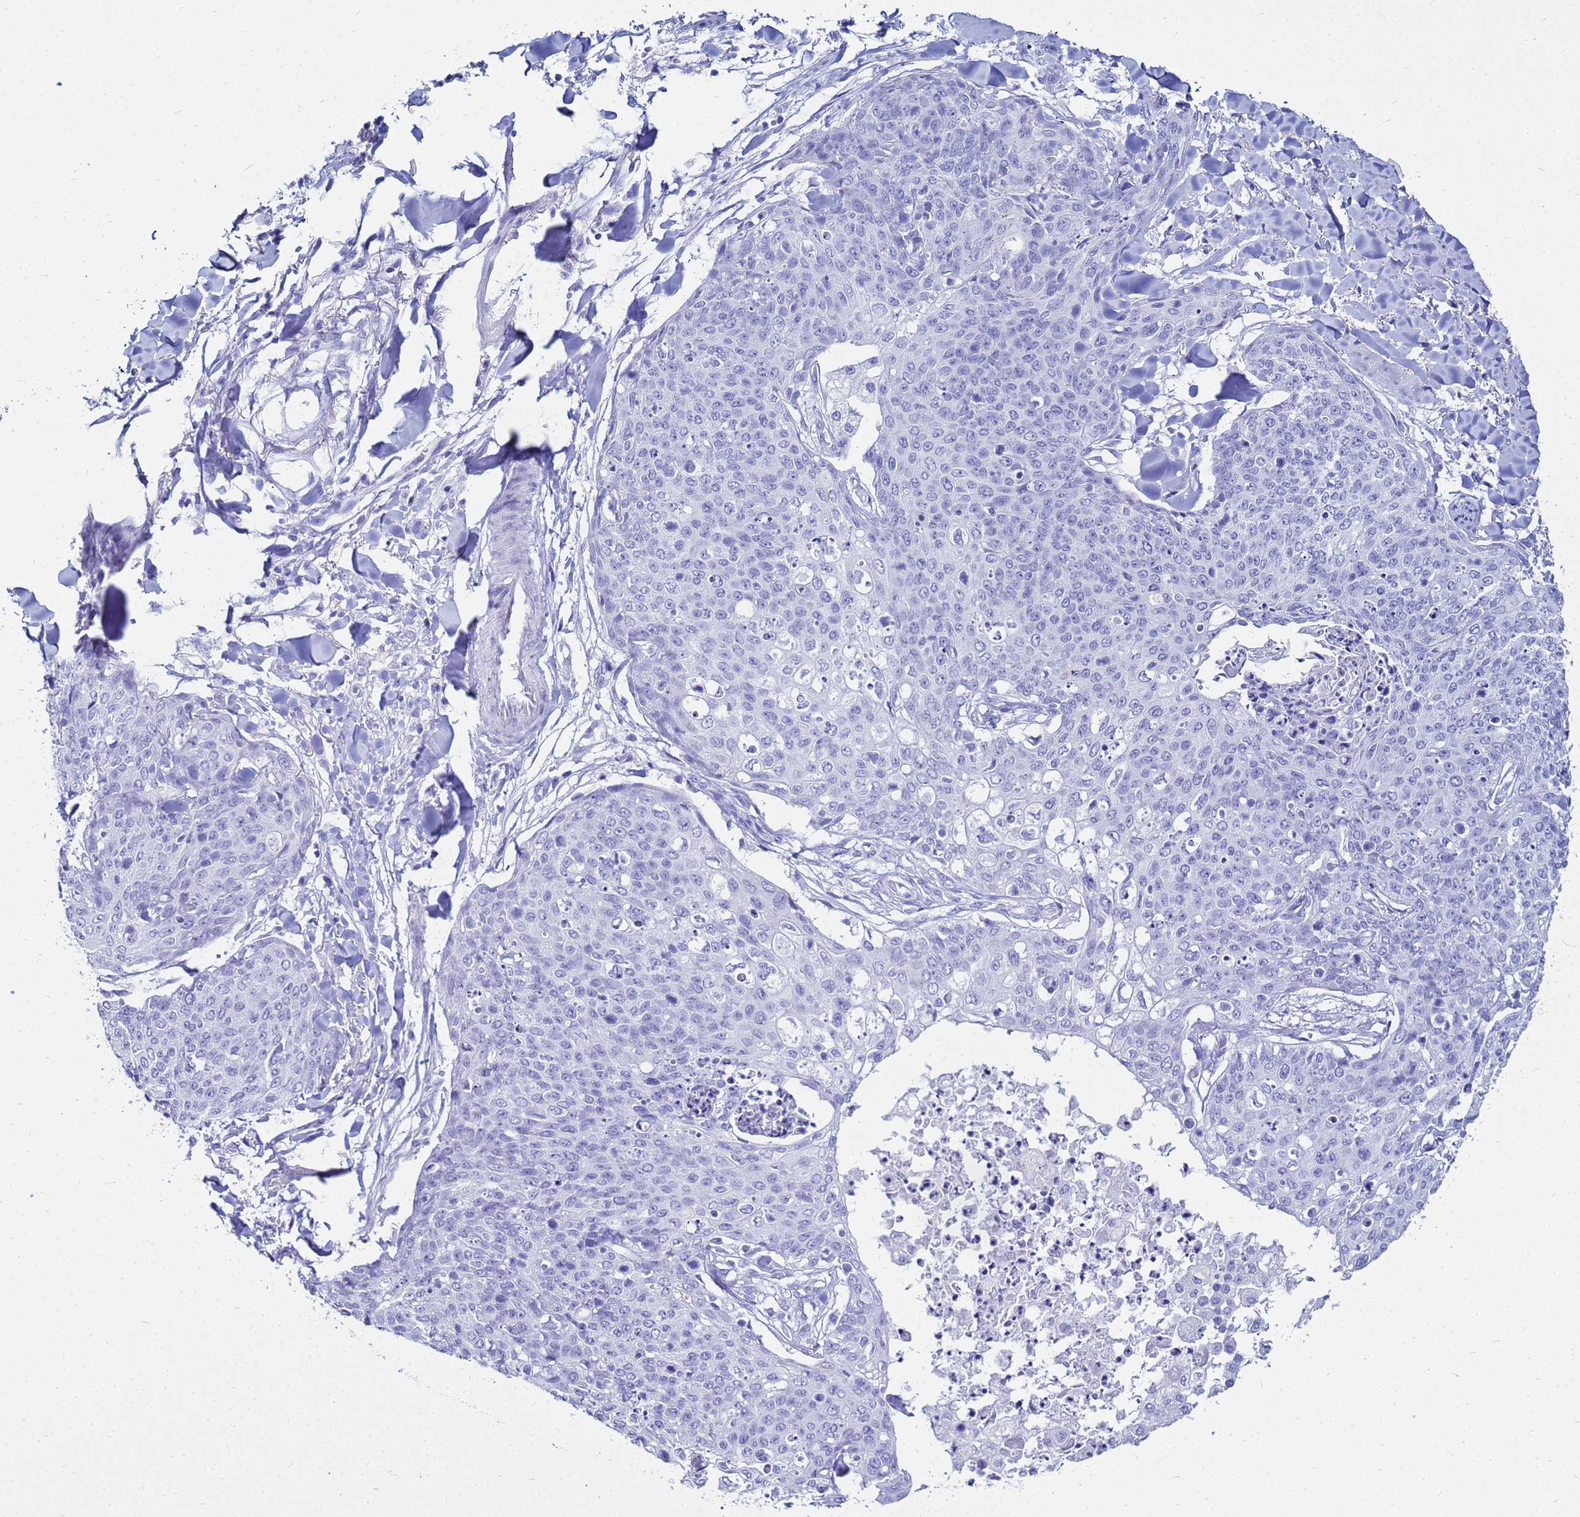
{"staining": {"intensity": "negative", "quantity": "none", "location": "none"}, "tissue": "skin cancer", "cell_type": "Tumor cells", "image_type": "cancer", "snomed": [{"axis": "morphology", "description": "Squamous cell carcinoma, NOS"}, {"axis": "topography", "description": "Skin"}, {"axis": "topography", "description": "Vulva"}], "caption": "A photomicrograph of human skin cancer (squamous cell carcinoma) is negative for staining in tumor cells.", "gene": "CKB", "patient": {"sex": "female", "age": 85}}